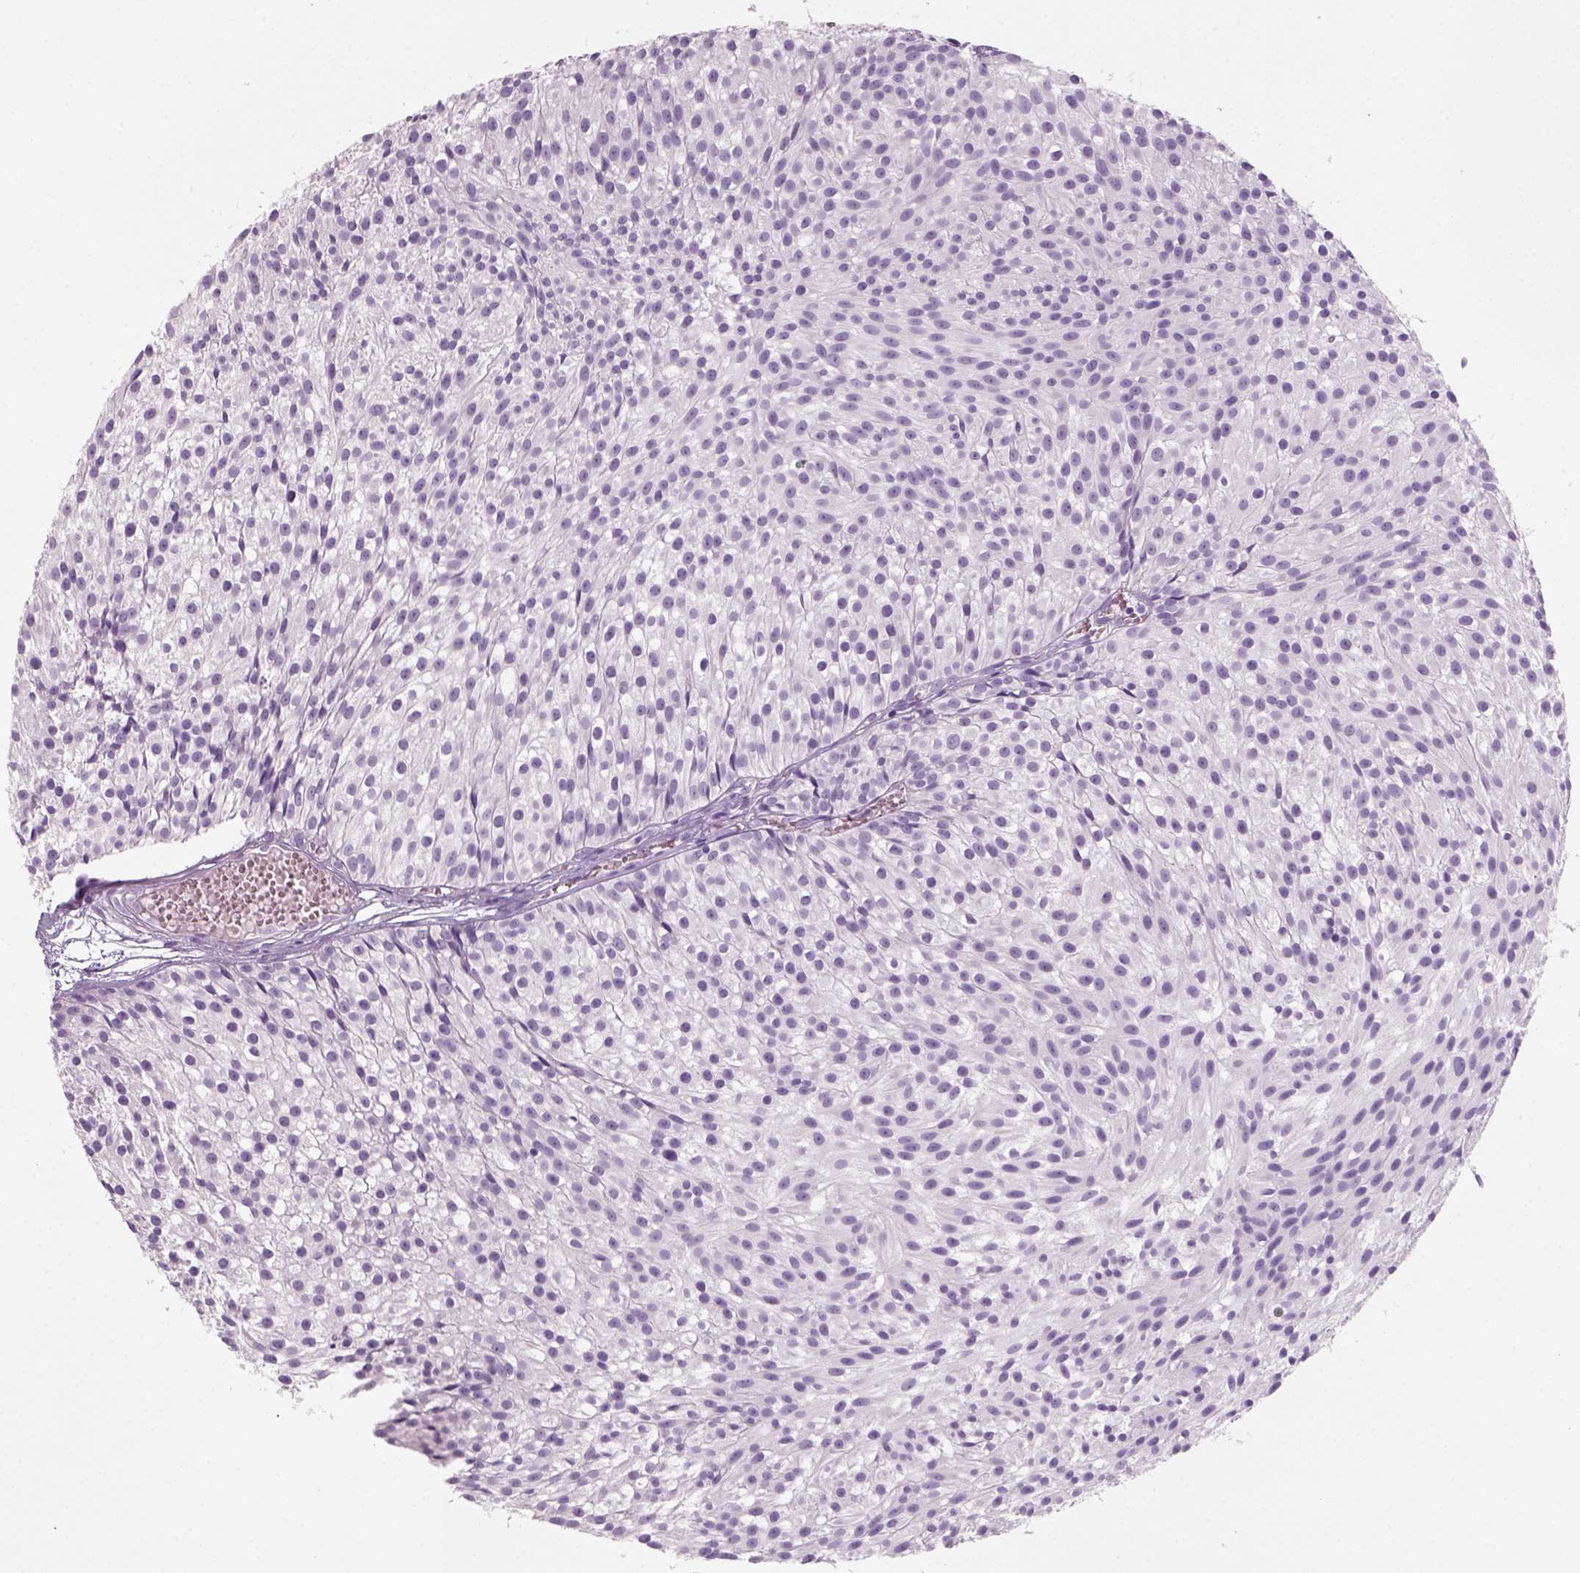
{"staining": {"intensity": "negative", "quantity": "none", "location": "none"}, "tissue": "urothelial cancer", "cell_type": "Tumor cells", "image_type": "cancer", "snomed": [{"axis": "morphology", "description": "Urothelial carcinoma, Low grade"}, {"axis": "topography", "description": "Urinary bladder"}], "caption": "Immunohistochemistry (IHC) photomicrograph of human urothelial cancer stained for a protein (brown), which exhibits no staining in tumor cells. Brightfield microscopy of immunohistochemistry (IHC) stained with DAB (brown) and hematoxylin (blue), captured at high magnification.", "gene": "KRT25", "patient": {"sex": "male", "age": 63}}